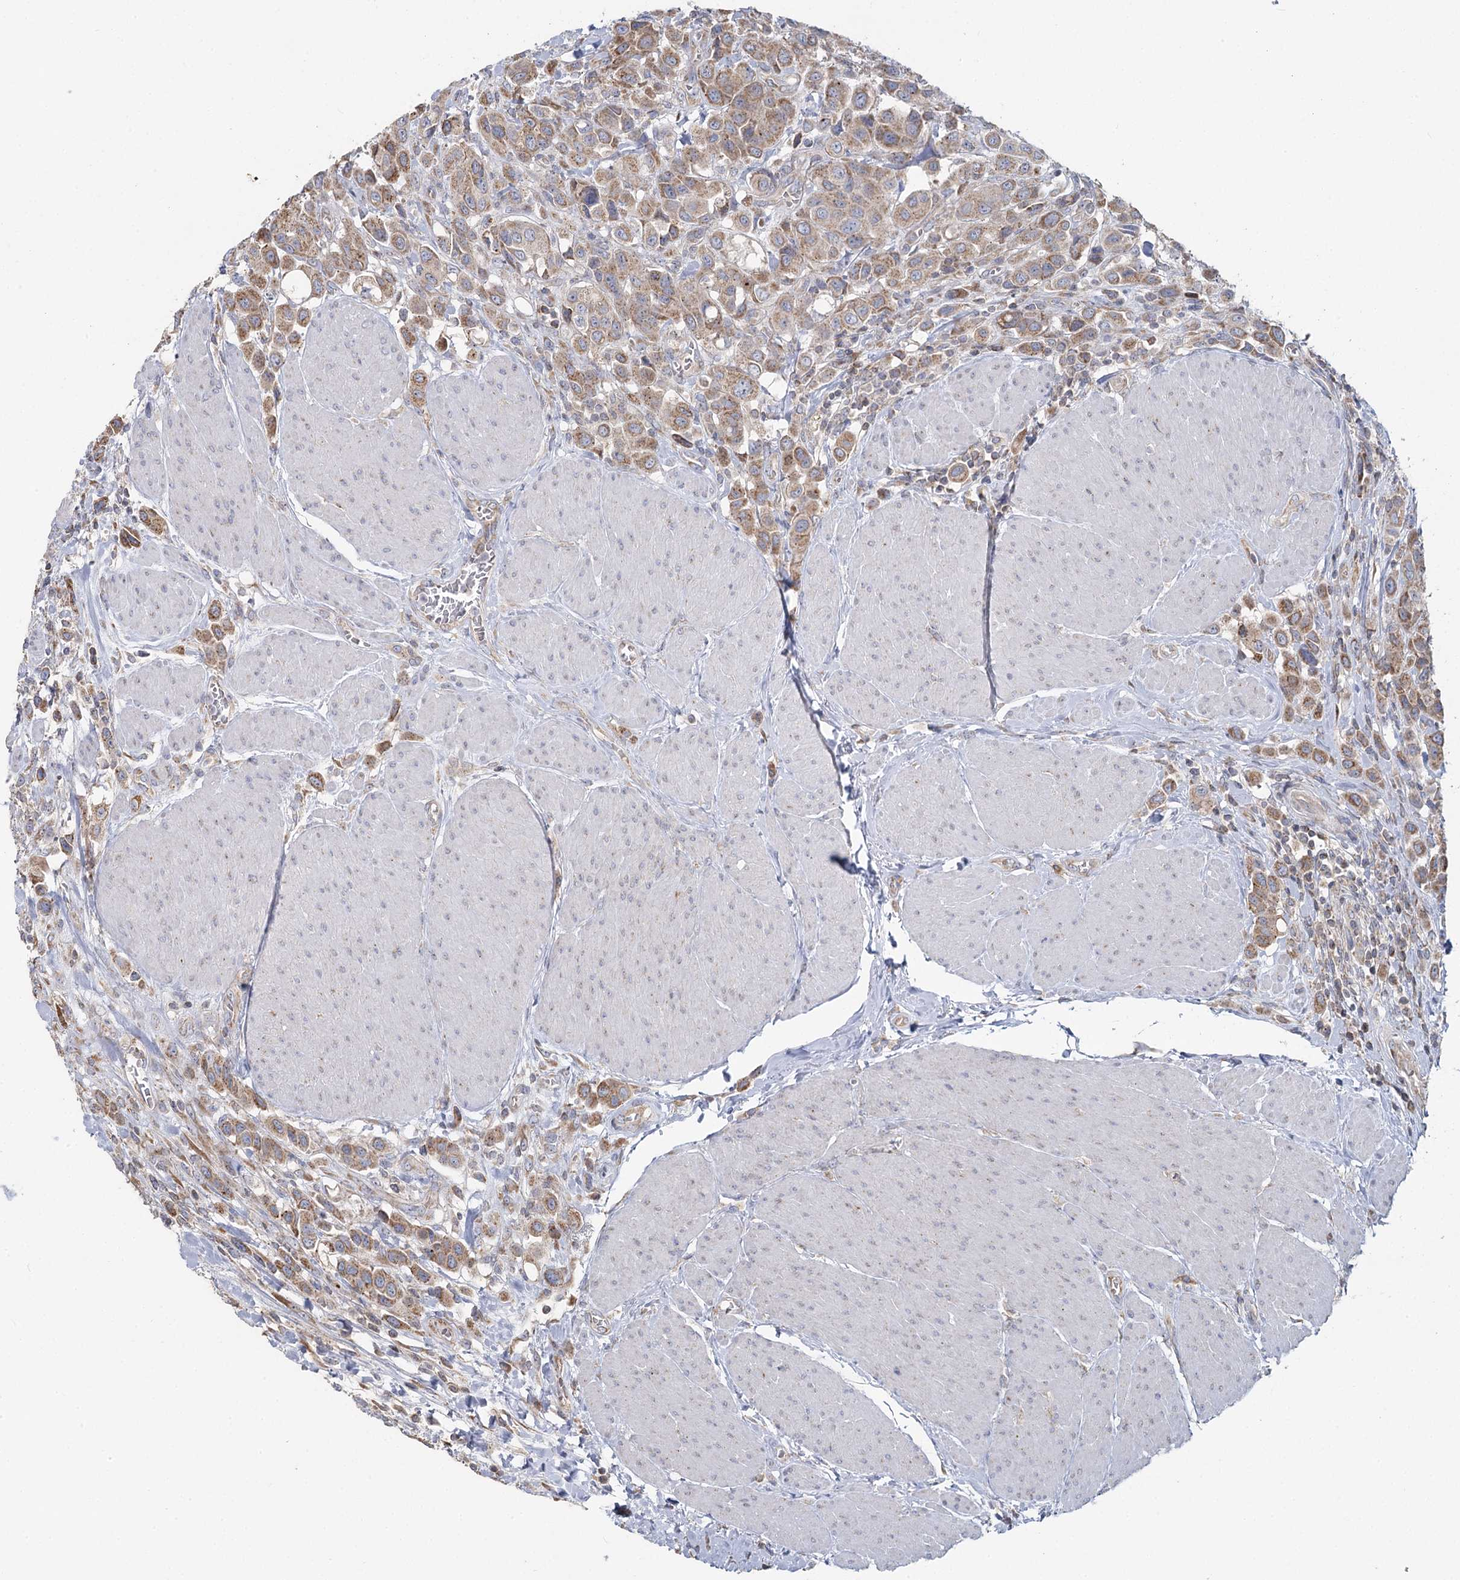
{"staining": {"intensity": "moderate", "quantity": ">75%", "location": "cytoplasmic/membranous"}, "tissue": "urothelial cancer", "cell_type": "Tumor cells", "image_type": "cancer", "snomed": [{"axis": "morphology", "description": "Urothelial carcinoma, High grade"}, {"axis": "topography", "description": "Urinary bladder"}], "caption": "Tumor cells show medium levels of moderate cytoplasmic/membranous expression in about >75% of cells in human urothelial cancer.", "gene": "ACOX2", "patient": {"sex": "male", "age": 50}}